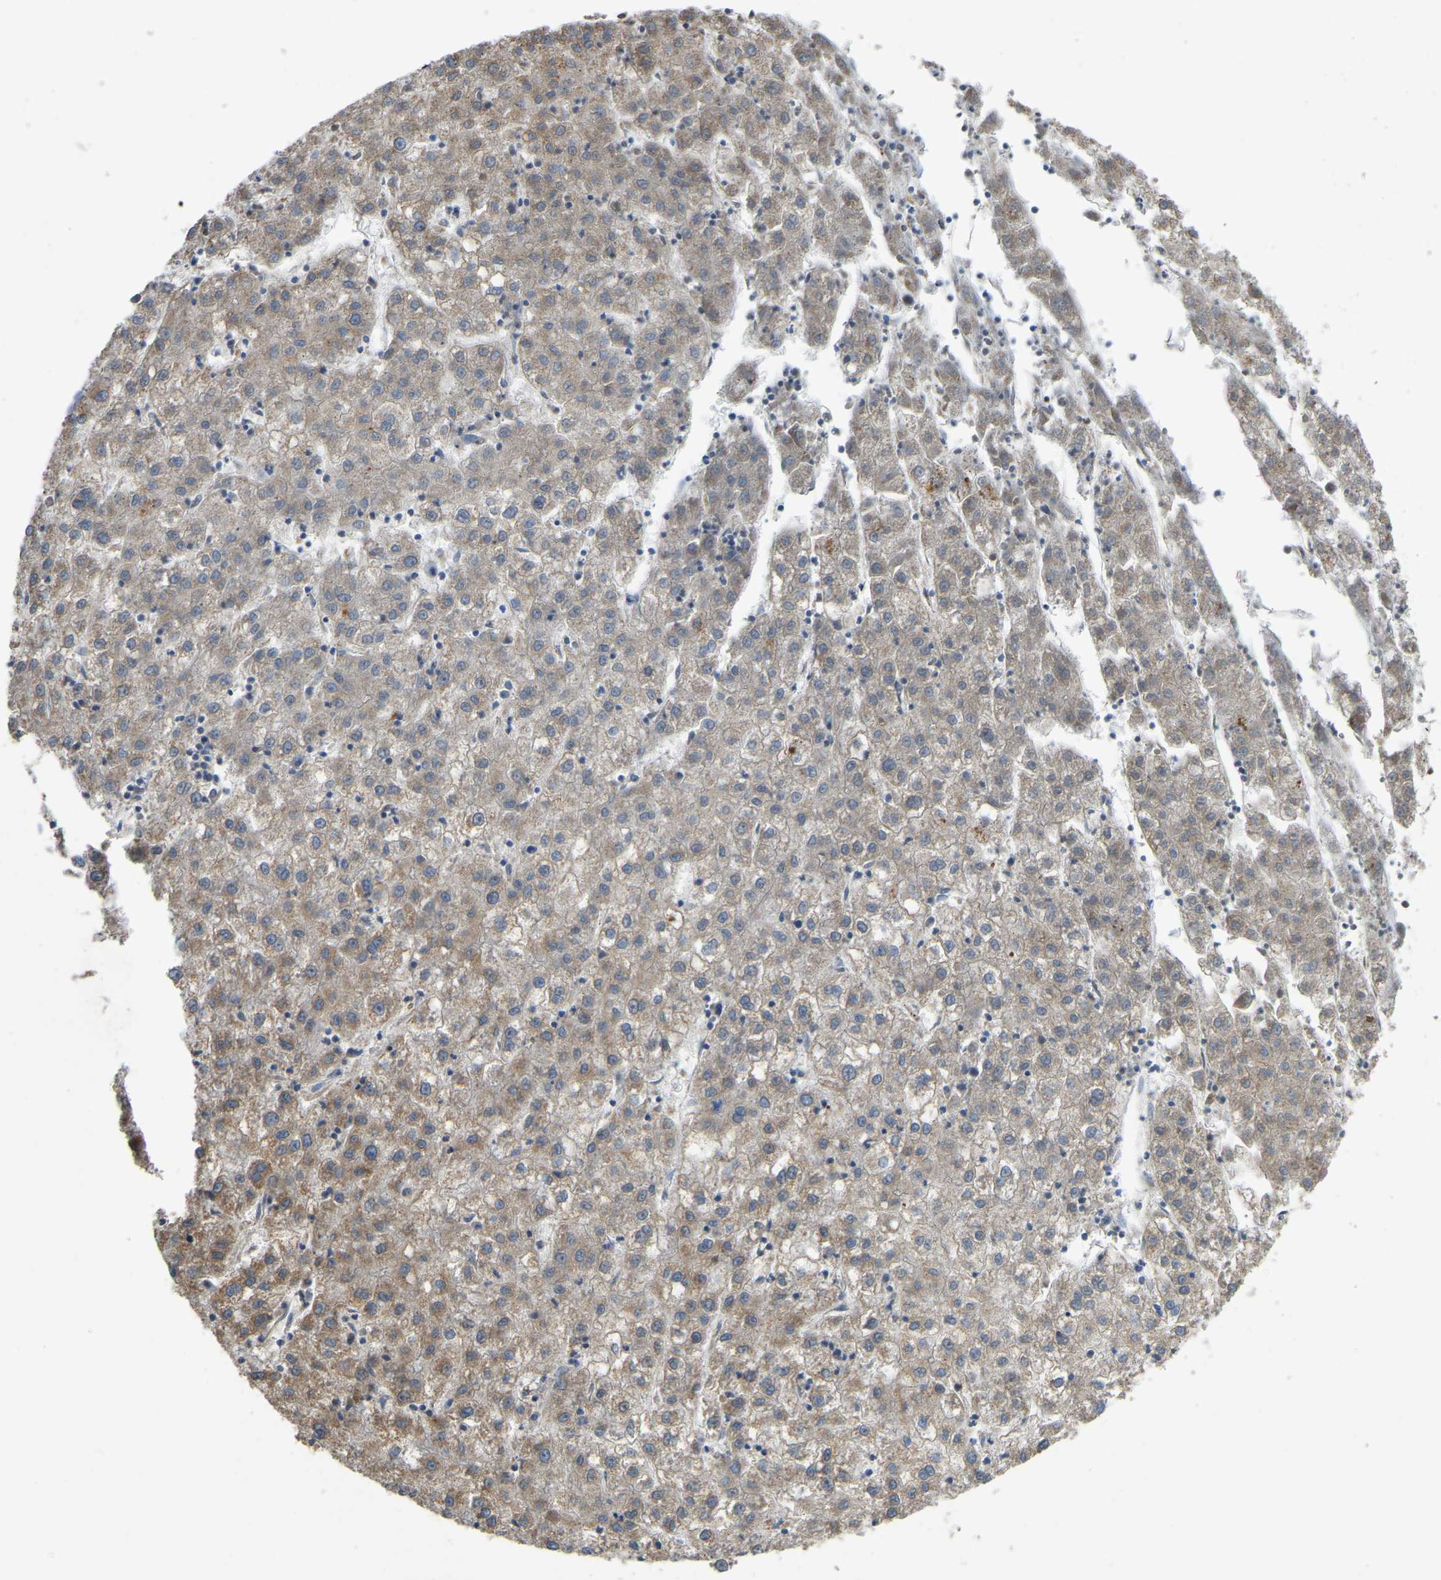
{"staining": {"intensity": "moderate", "quantity": "<25%", "location": "cytoplasmic/membranous"}, "tissue": "liver cancer", "cell_type": "Tumor cells", "image_type": "cancer", "snomed": [{"axis": "morphology", "description": "Carcinoma, Hepatocellular, NOS"}, {"axis": "topography", "description": "Liver"}], "caption": "High-power microscopy captured an immunohistochemistry photomicrograph of liver cancer, revealing moderate cytoplasmic/membranous positivity in about <25% of tumor cells. (Brightfield microscopy of DAB IHC at high magnification).", "gene": "C21orf91", "patient": {"sex": "male", "age": 72}}